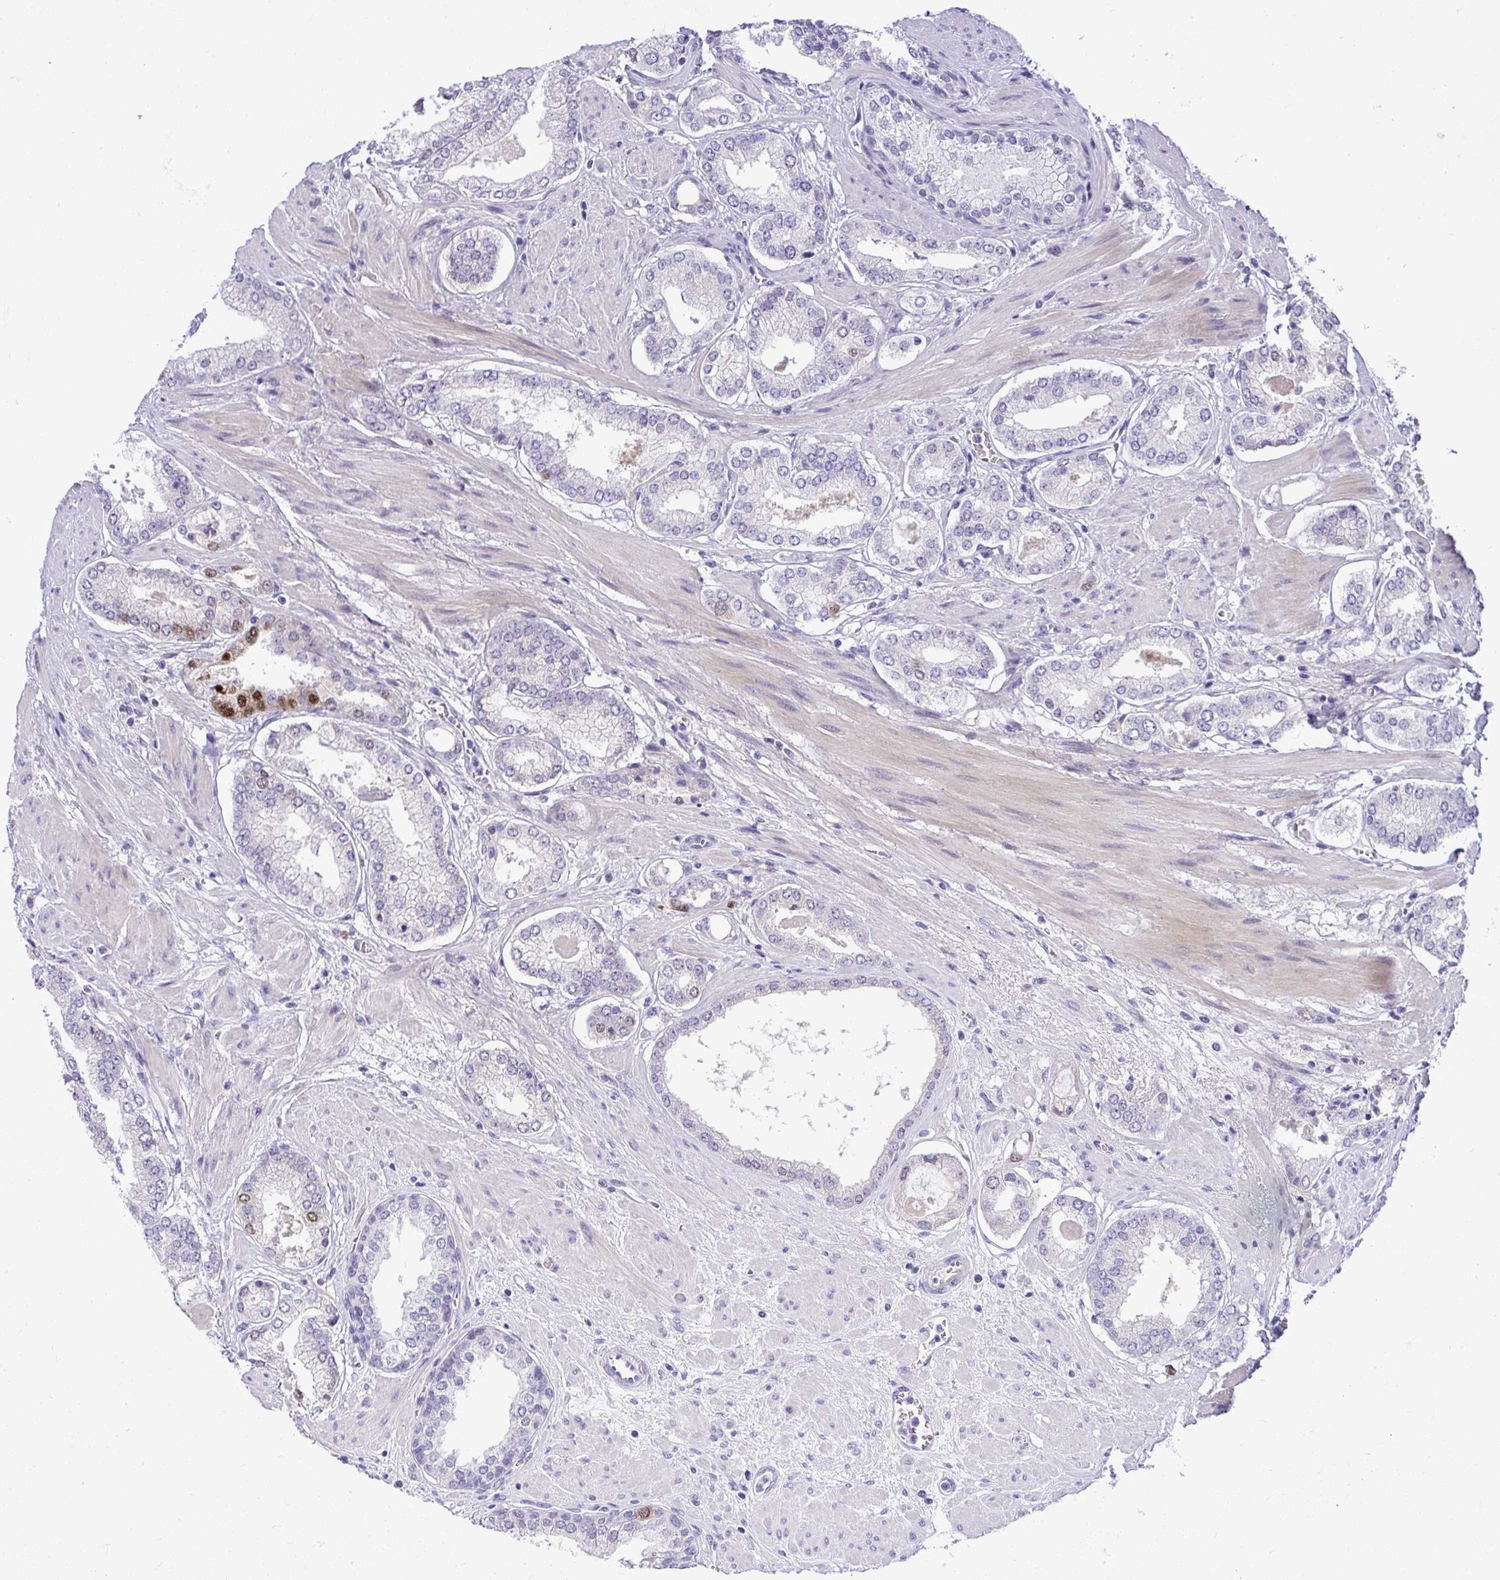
{"staining": {"intensity": "strong", "quantity": "<25%", "location": "nuclear"}, "tissue": "prostate cancer", "cell_type": "Tumor cells", "image_type": "cancer", "snomed": [{"axis": "morphology", "description": "Adenocarcinoma, Low grade"}, {"axis": "topography", "description": "Prostate"}], "caption": "The histopathology image shows immunohistochemical staining of adenocarcinoma (low-grade) (prostate). There is strong nuclear staining is appreciated in about <25% of tumor cells.", "gene": "CDC20", "patient": {"sex": "male", "age": 64}}